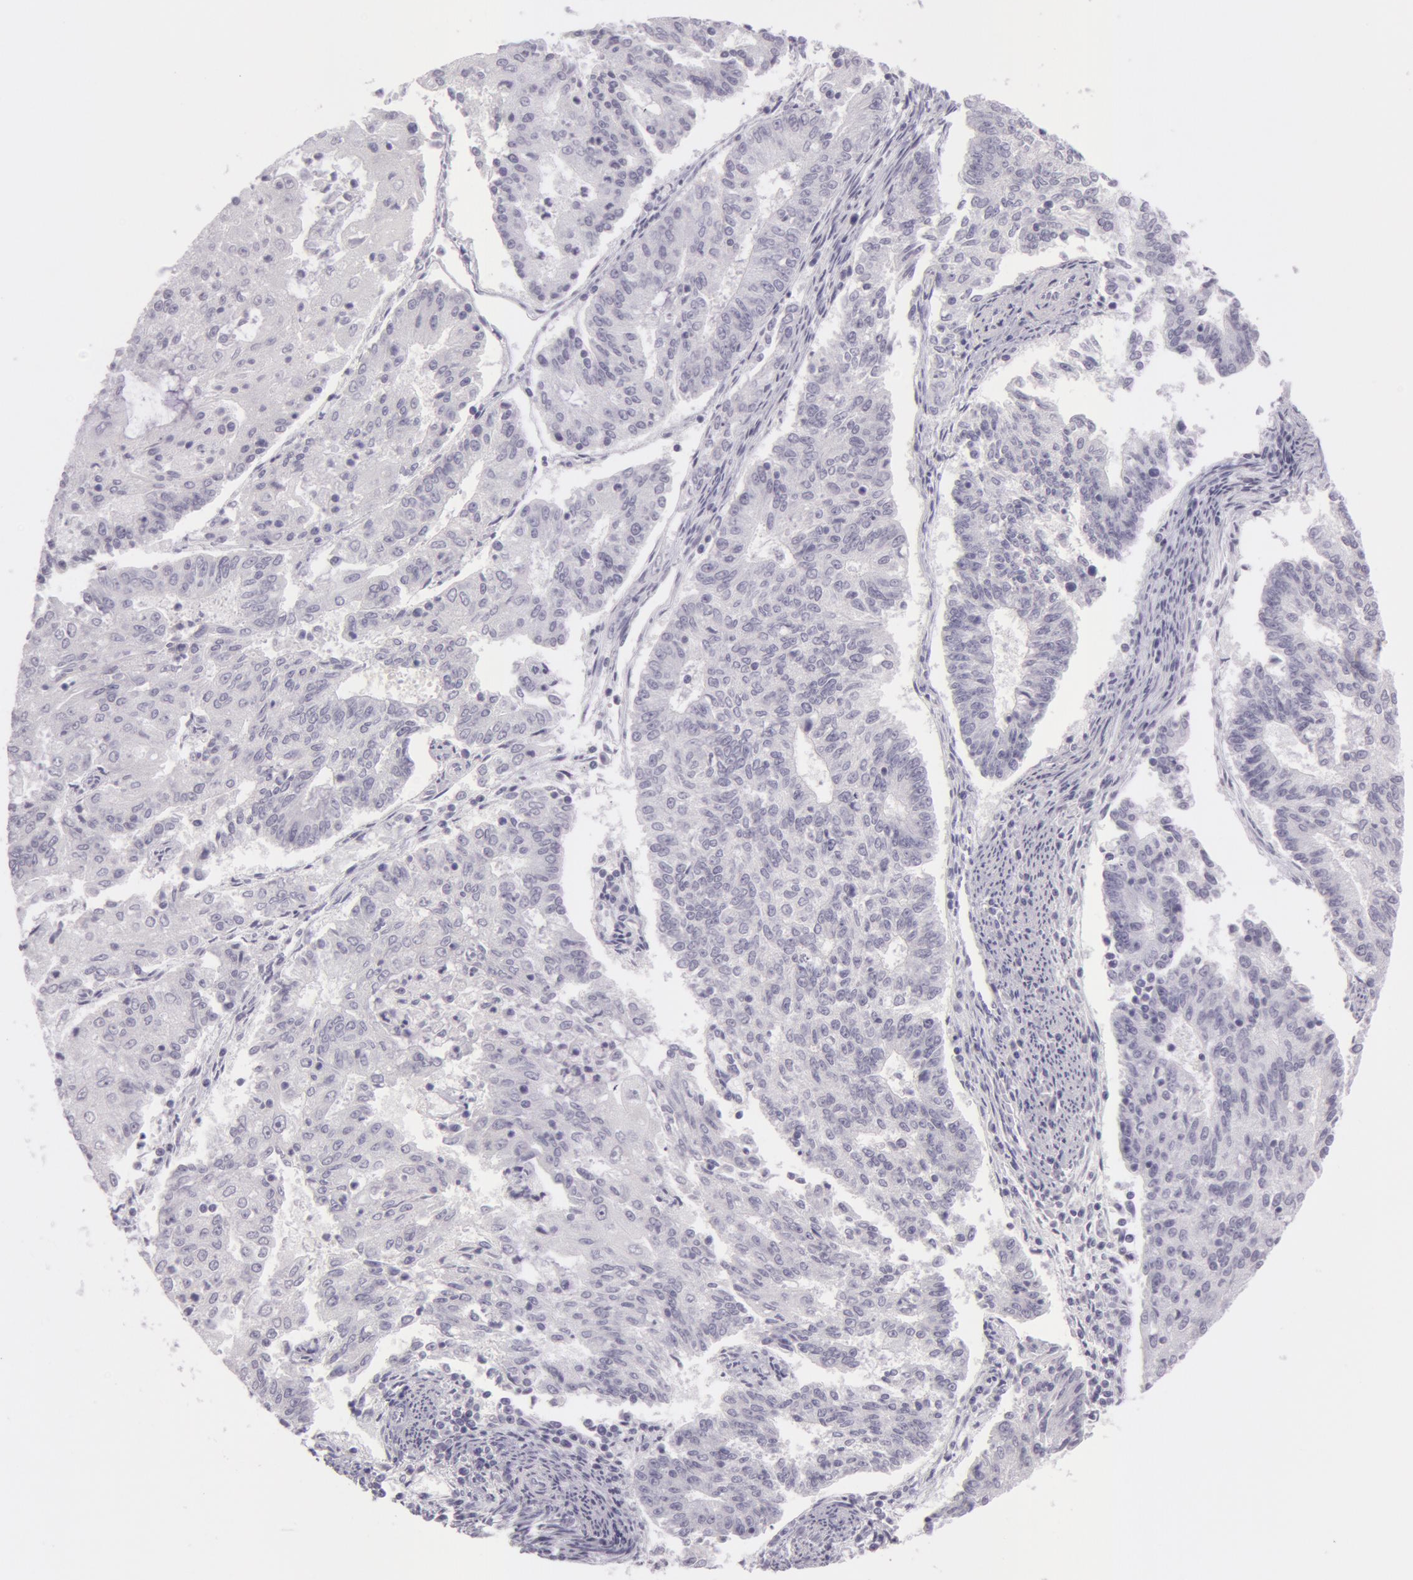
{"staining": {"intensity": "negative", "quantity": "none", "location": "none"}, "tissue": "endometrial cancer", "cell_type": "Tumor cells", "image_type": "cancer", "snomed": [{"axis": "morphology", "description": "Adenocarcinoma, NOS"}, {"axis": "topography", "description": "Endometrium"}], "caption": "IHC micrograph of neoplastic tissue: endometrial cancer stained with DAB exhibits no significant protein expression in tumor cells.", "gene": "CKB", "patient": {"sex": "female", "age": 56}}